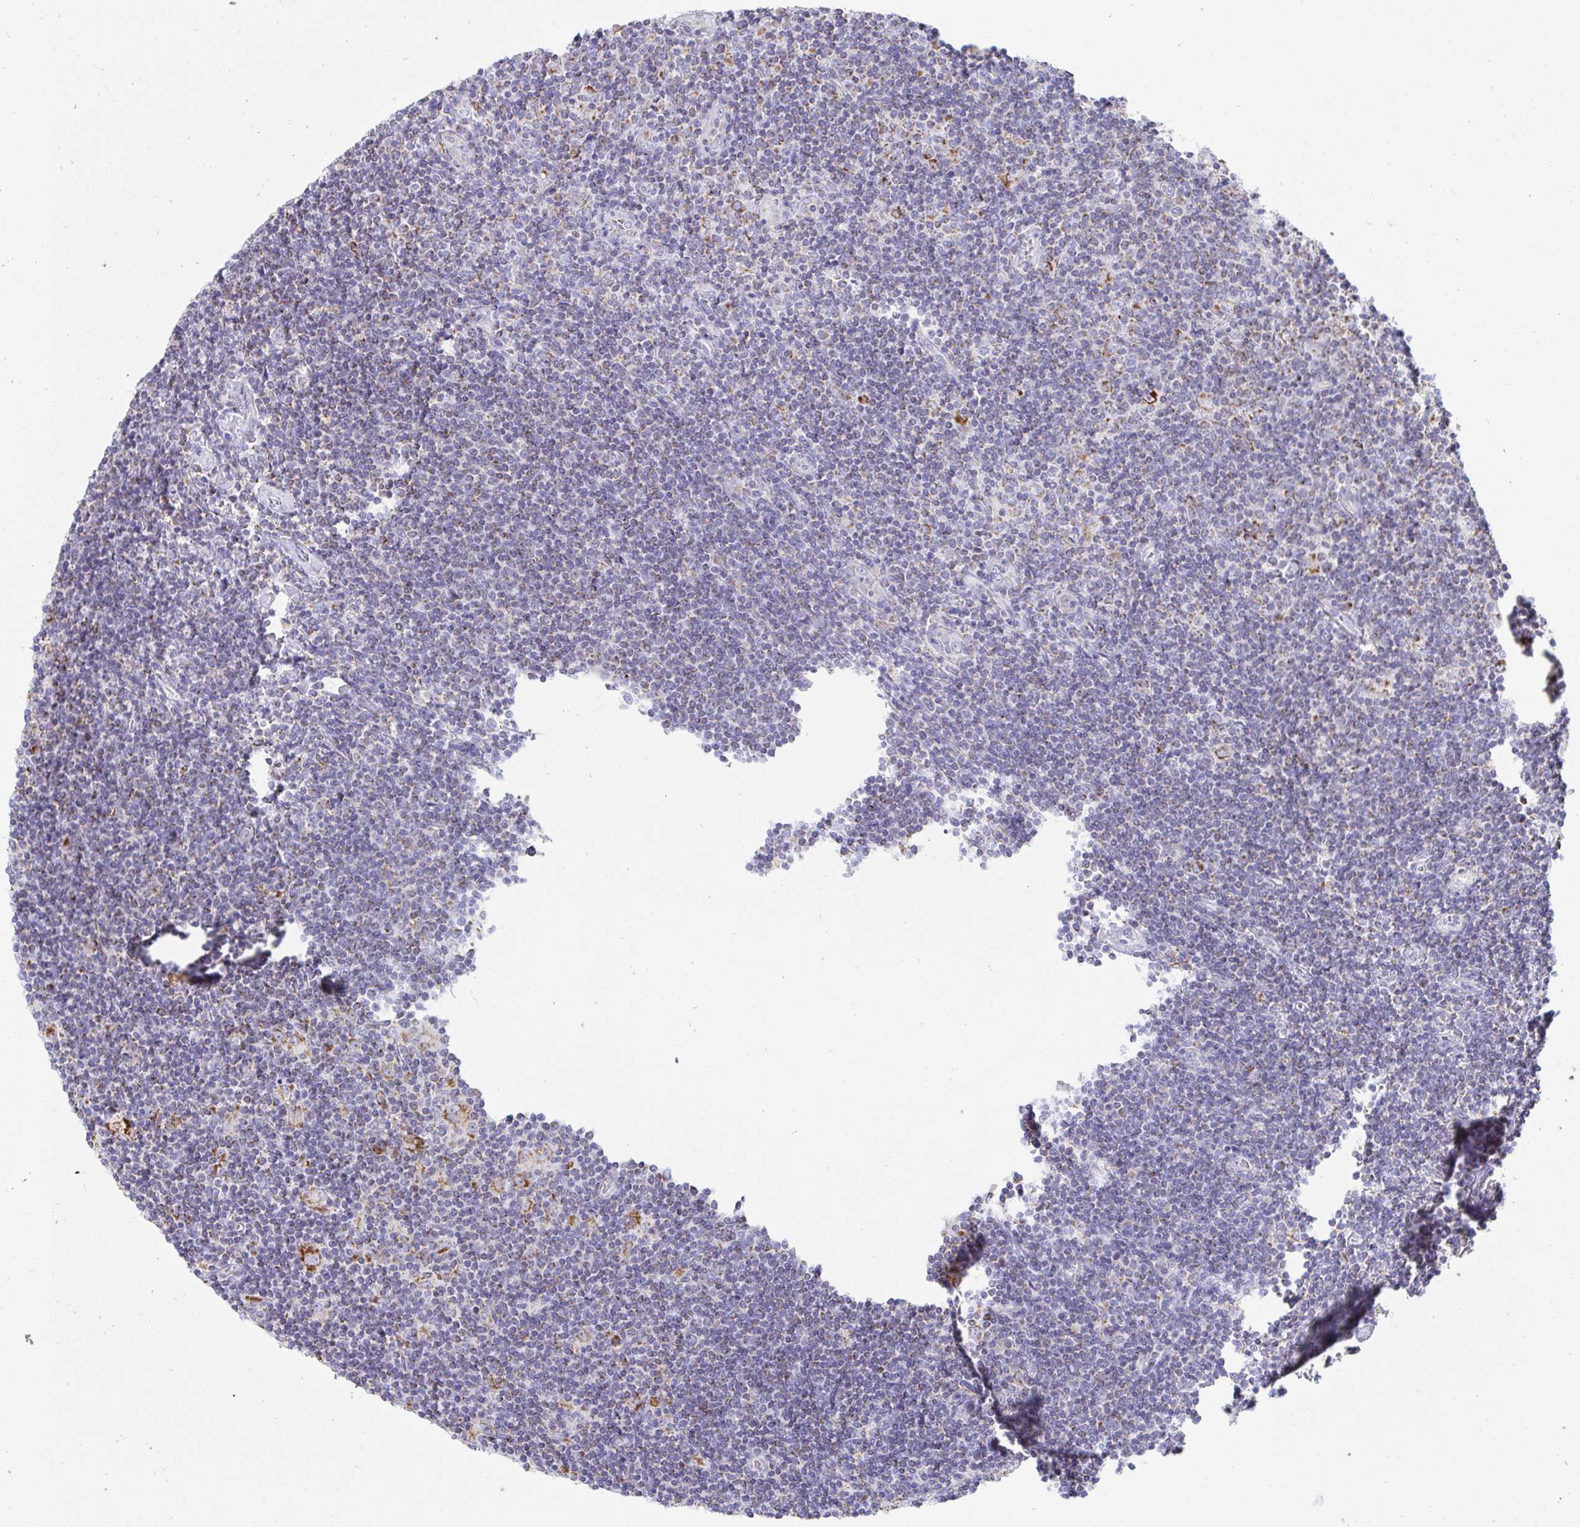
{"staining": {"intensity": "moderate", "quantity": ">75%", "location": "cytoplasmic/membranous"}, "tissue": "lymphoma", "cell_type": "Tumor cells", "image_type": "cancer", "snomed": [{"axis": "morphology", "description": "Hodgkin's disease, NOS"}, {"axis": "topography", "description": "Lymph node"}], "caption": "Immunohistochemical staining of lymphoma shows medium levels of moderate cytoplasmic/membranous positivity in about >75% of tumor cells.", "gene": "AIFM1", "patient": {"sex": "male", "age": 40}}